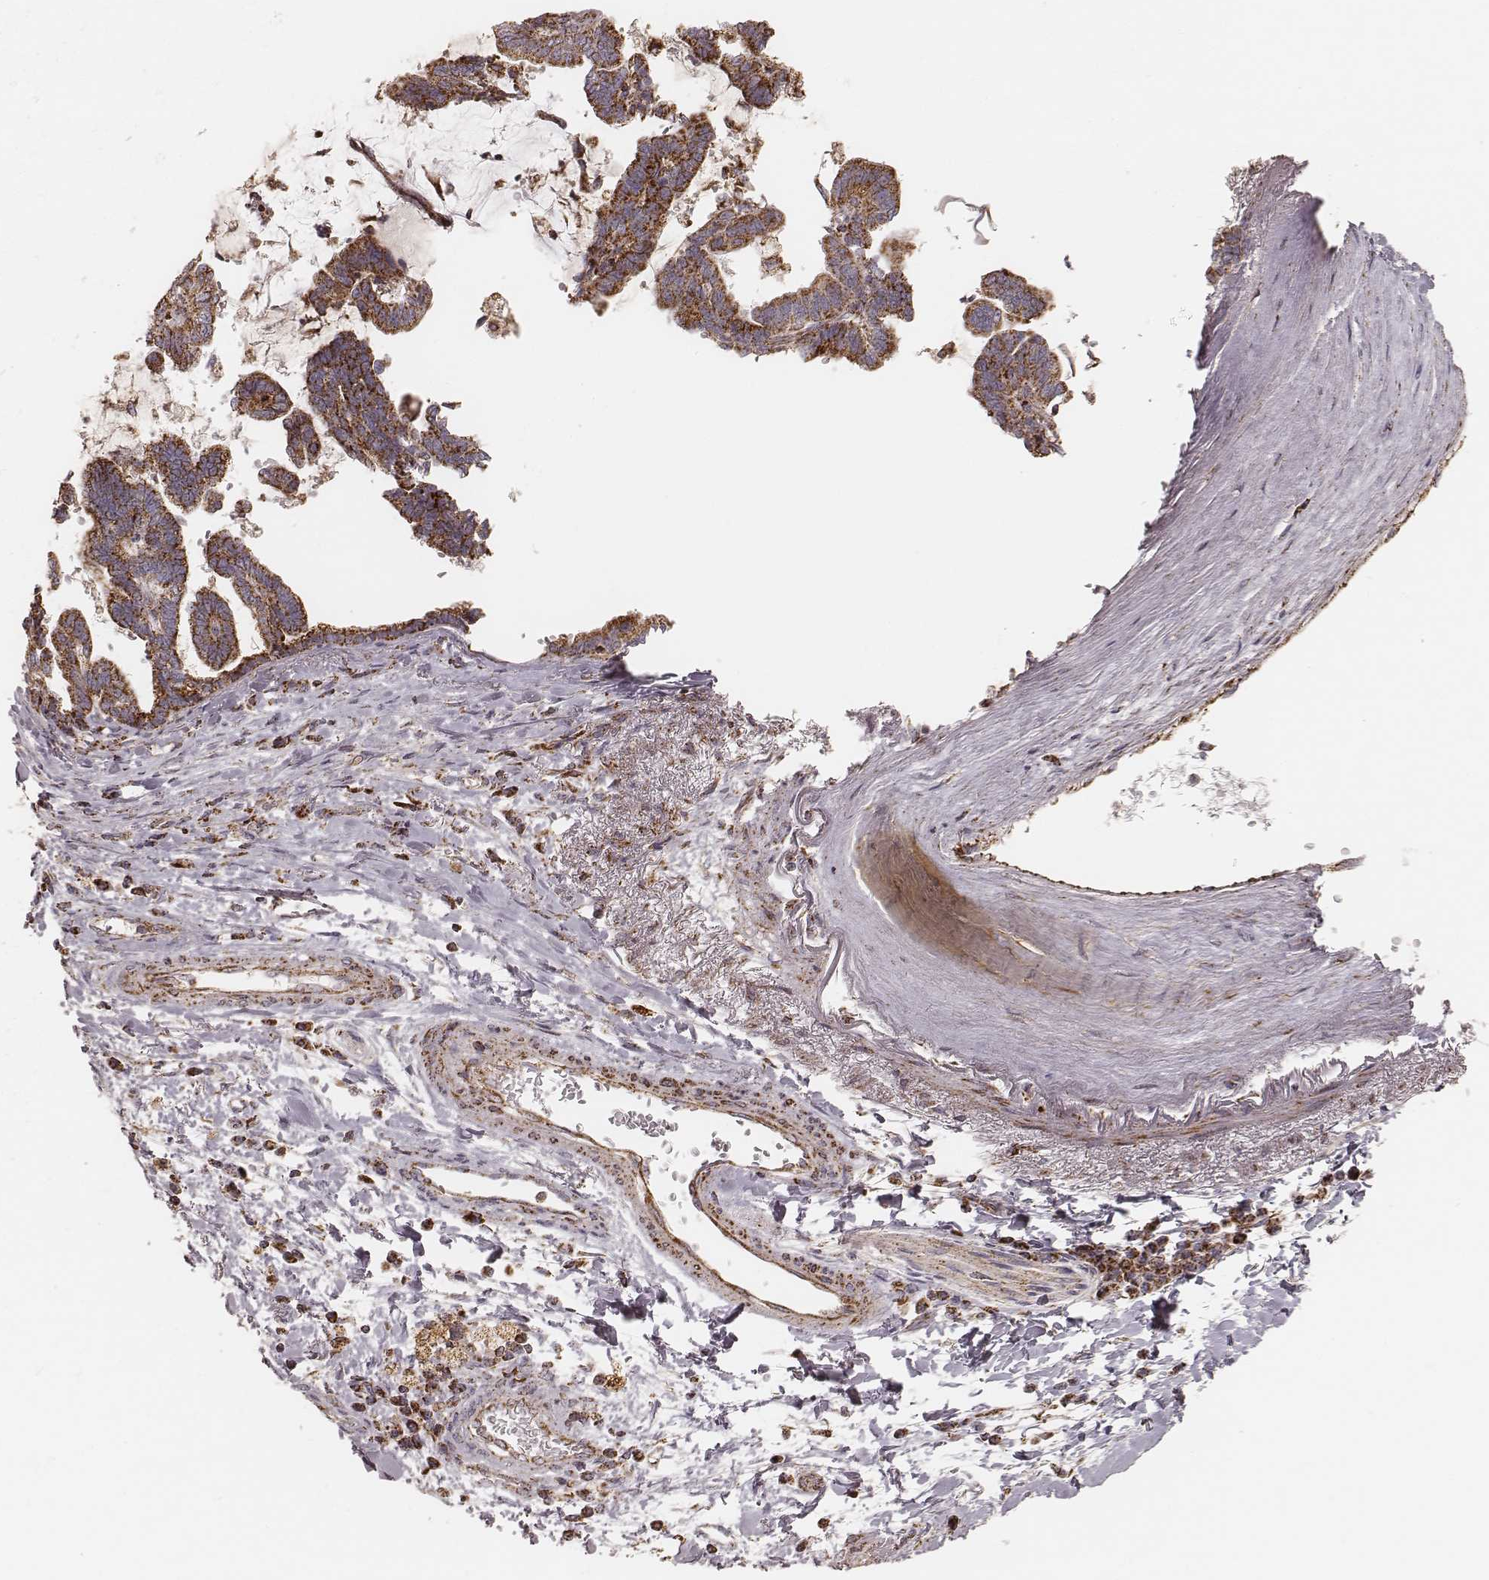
{"staining": {"intensity": "strong", "quantity": ">75%", "location": "cytoplasmic/membranous"}, "tissue": "stomach cancer", "cell_type": "Tumor cells", "image_type": "cancer", "snomed": [{"axis": "morphology", "description": "Adenocarcinoma, NOS"}, {"axis": "topography", "description": "Stomach"}], "caption": "Stomach cancer (adenocarcinoma) tissue displays strong cytoplasmic/membranous expression in about >75% of tumor cells (IHC, brightfield microscopy, high magnification).", "gene": "CS", "patient": {"sex": "male", "age": 83}}